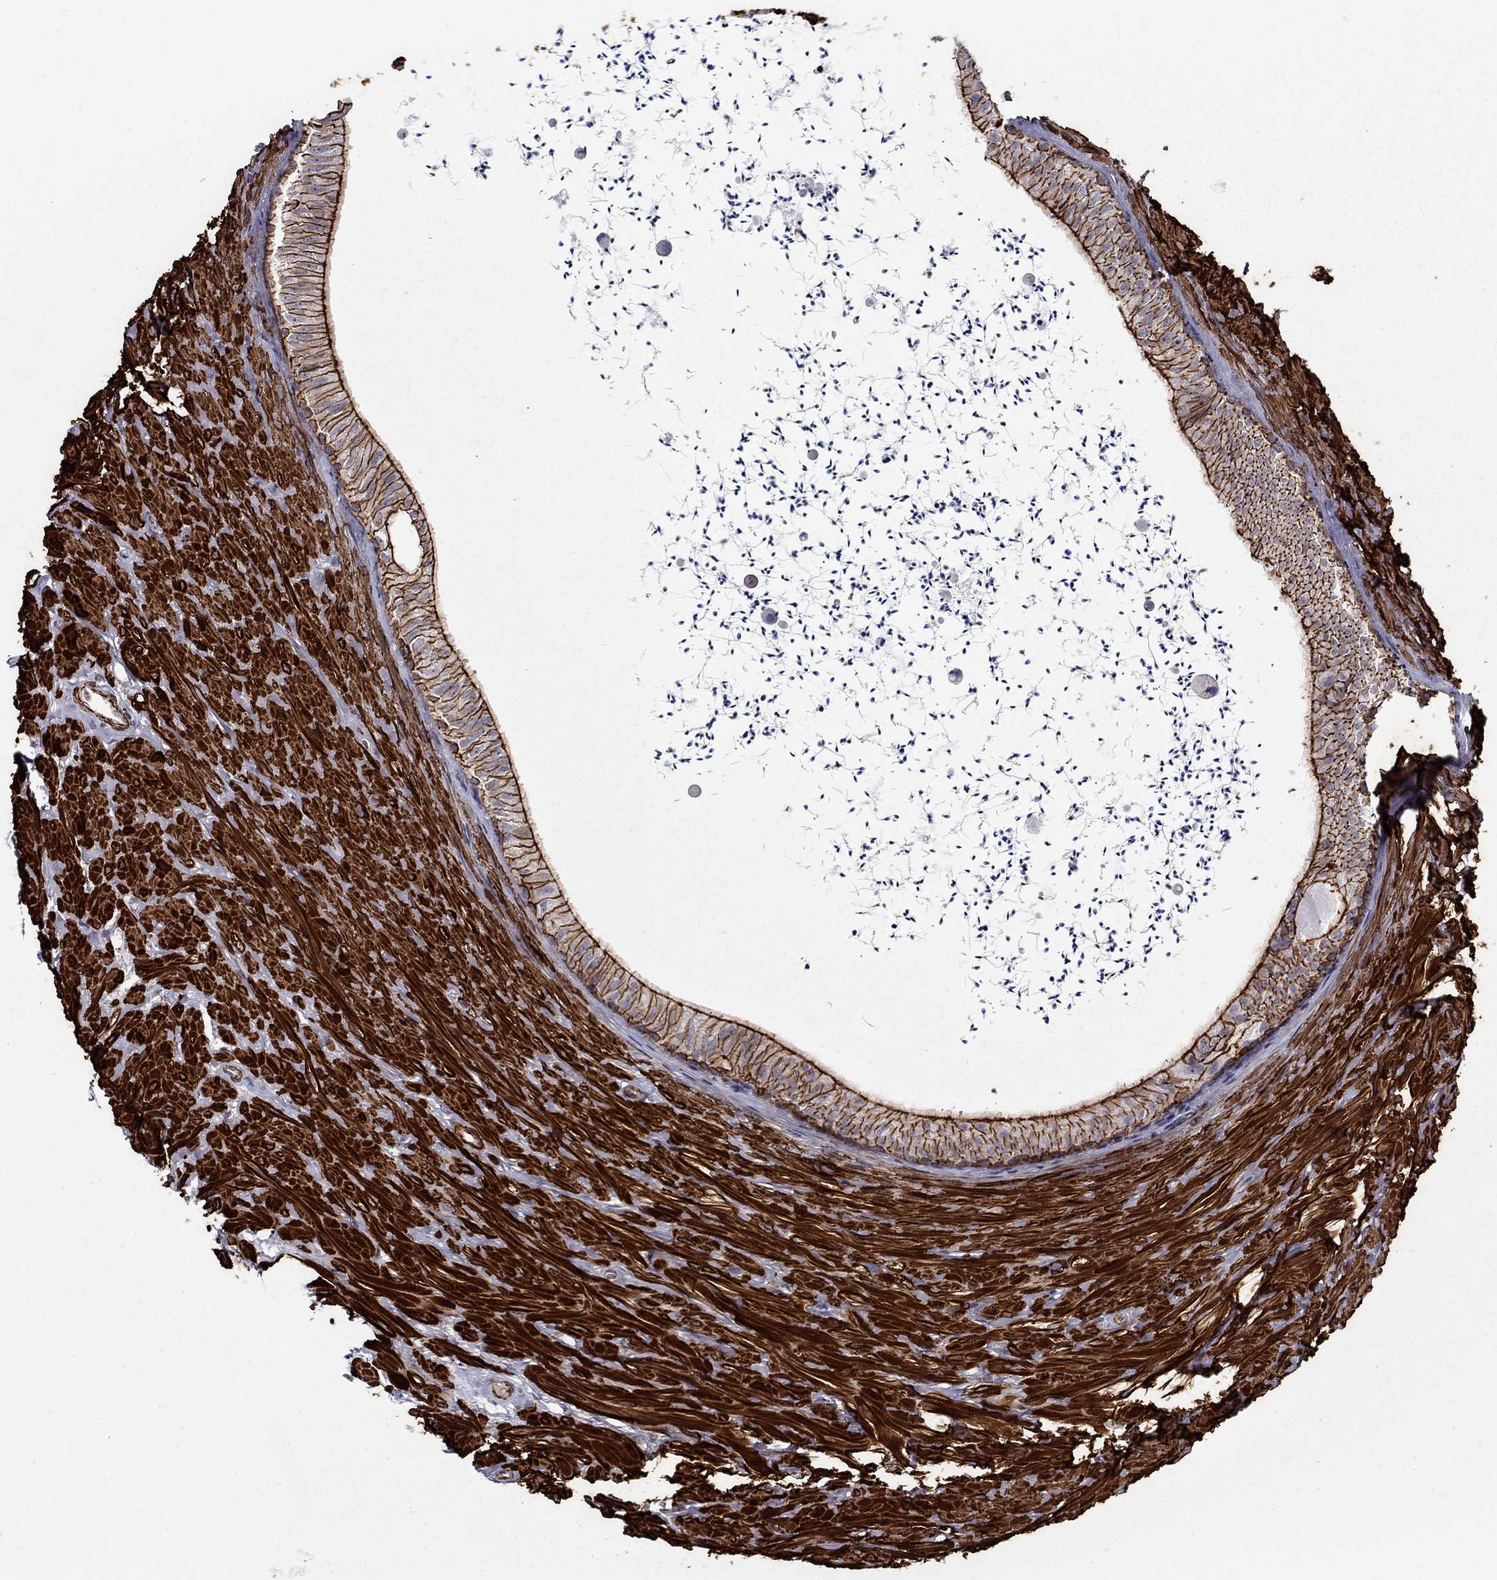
{"staining": {"intensity": "strong", "quantity": ">75%", "location": "cytoplasmic/membranous"}, "tissue": "epididymis", "cell_type": "Glandular cells", "image_type": "normal", "snomed": [{"axis": "morphology", "description": "Normal tissue, NOS"}, {"axis": "topography", "description": "Epididymis"}], "caption": "Protein expression analysis of unremarkable epididymis shows strong cytoplasmic/membranous staining in about >75% of glandular cells. The staining was performed using DAB, with brown indicating positive protein expression. Nuclei are stained blue with hematoxylin.", "gene": "KRBA1", "patient": {"sex": "male", "age": 32}}